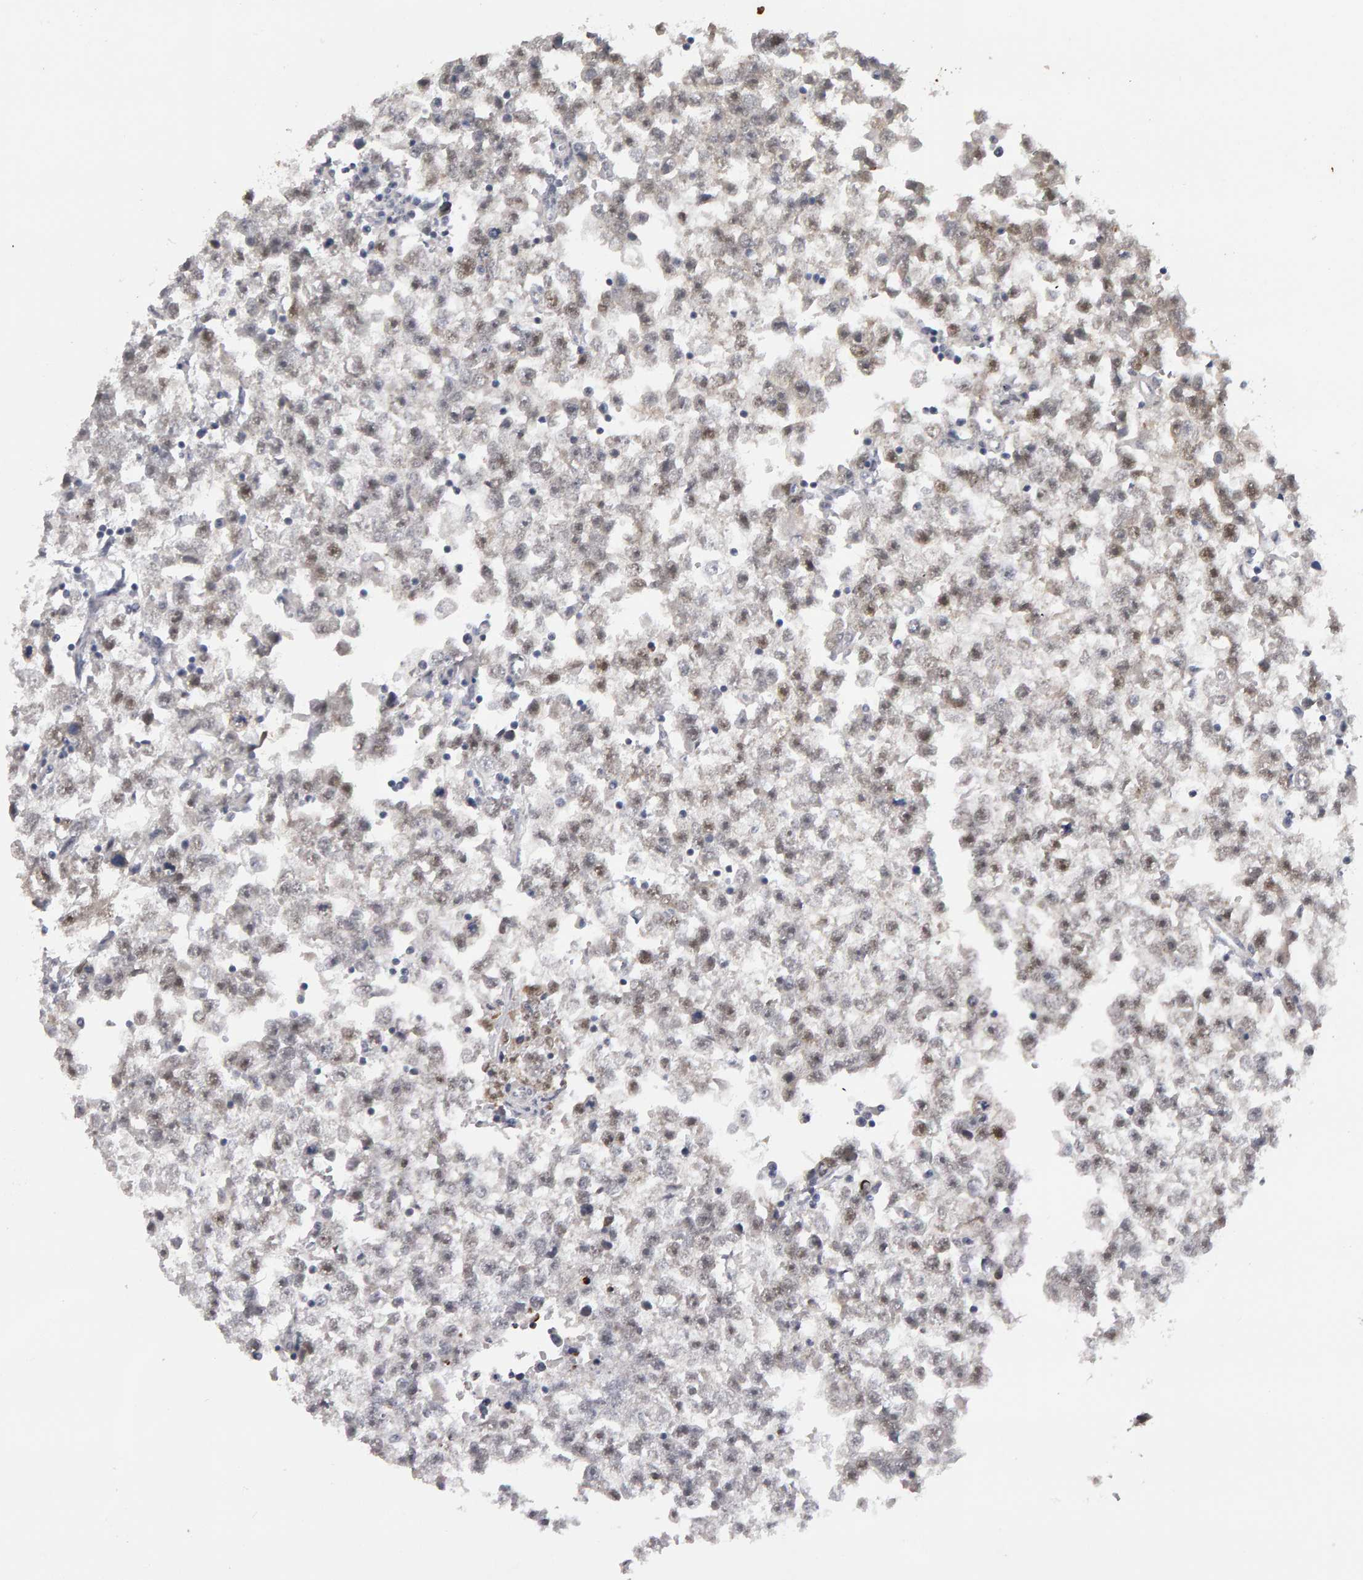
{"staining": {"intensity": "weak", "quantity": ">75%", "location": "nuclear"}, "tissue": "testis cancer", "cell_type": "Tumor cells", "image_type": "cancer", "snomed": [{"axis": "morphology", "description": "Seminoma, NOS"}, {"axis": "morphology", "description": "Carcinoma, Embryonal, NOS"}, {"axis": "topography", "description": "Testis"}], "caption": "This micrograph shows seminoma (testis) stained with IHC to label a protein in brown. The nuclear of tumor cells show weak positivity for the protein. Nuclei are counter-stained blue.", "gene": "IPO8", "patient": {"sex": "male", "age": 51}}